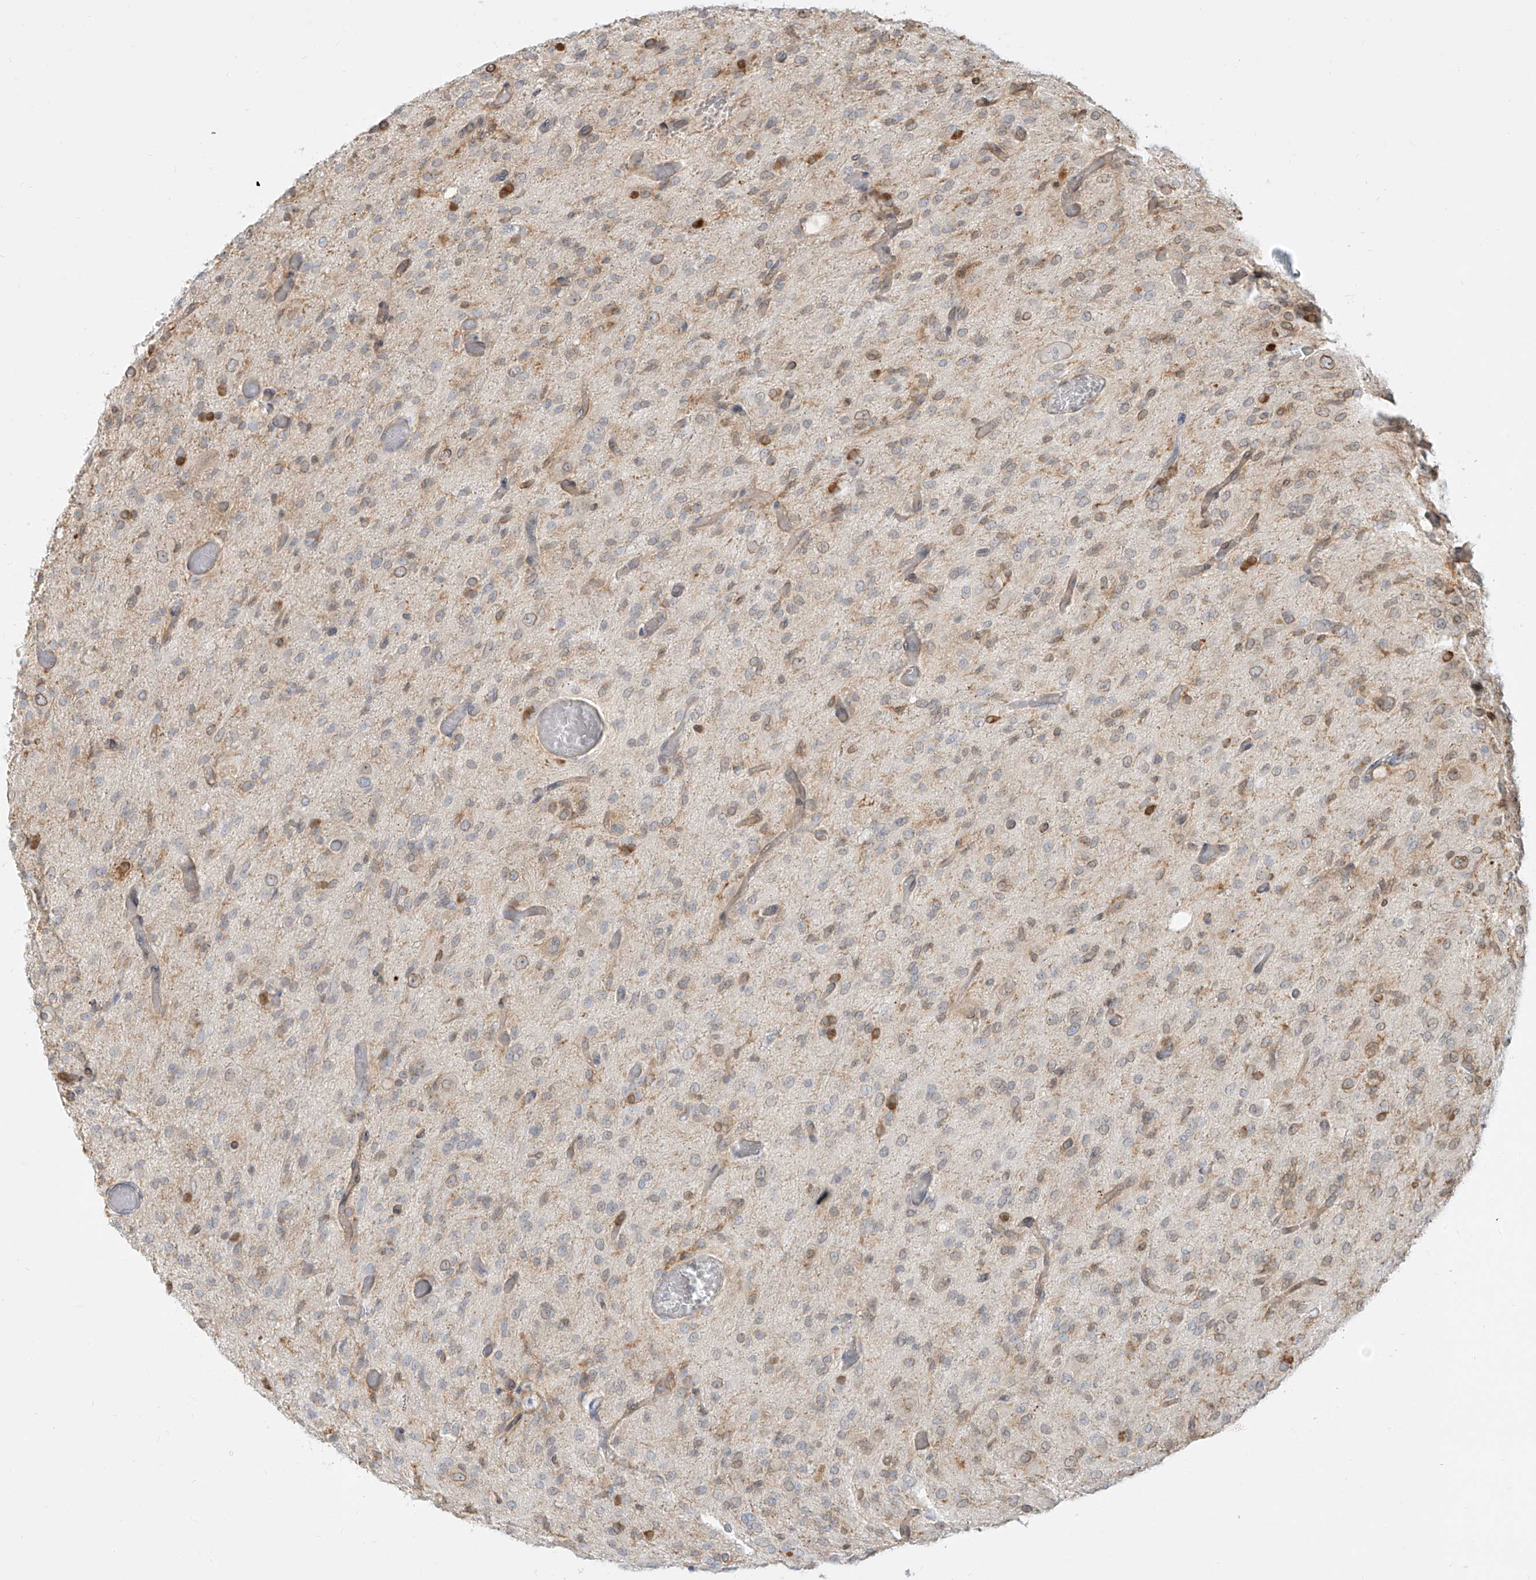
{"staining": {"intensity": "weak", "quantity": "<25%", "location": "nuclear"}, "tissue": "glioma", "cell_type": "Tumor cells", "image_type": "cancer", "snomed": [{"axis": "morphology", "description": "Glioma, malignant, High grade"}, {"axis": "topography", "description": "Brain"}], "caption": "An IHC photomicrograph of glioma is shown. There is no staining in tumor cells of glioma. Brightfield microscopy of immunohistochemistry stained with DAB (brown) and hematoxylin (blue), captured at high magnification.", "gene": "NHSL1", "patient": {"sex": "female", "age": 59}}